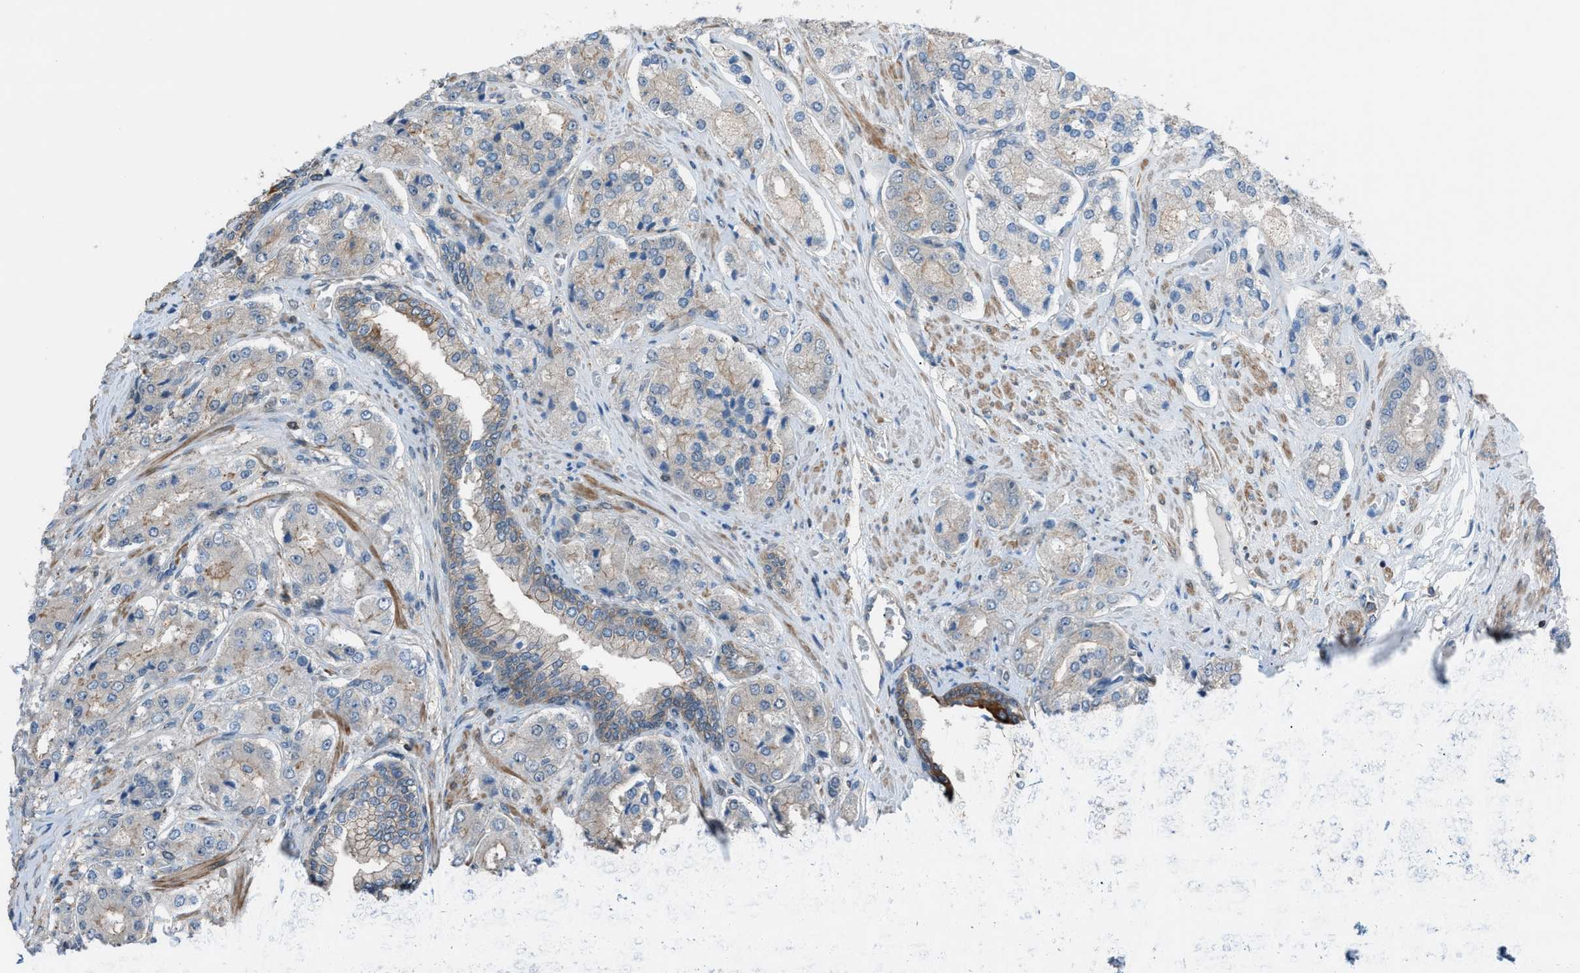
{"staining": {"intensity": "negative", "quantity": "none", "location": "none"}, "tissue": "prostate cancer", "cell_type": "Tumor cells", "image_type": "cancer", "snomed": [{"axis": "morphology", "description": "Adenocarcinoma, High grade"}, {"axis": "topography", "description": "Prostate"}], "caption": "An image of human high-grade adenocarcinoma (prostate) is negative for staining in tumor cells.", "gene": "DYRK1A", "patient": {"sex": "male", "age": 65}}